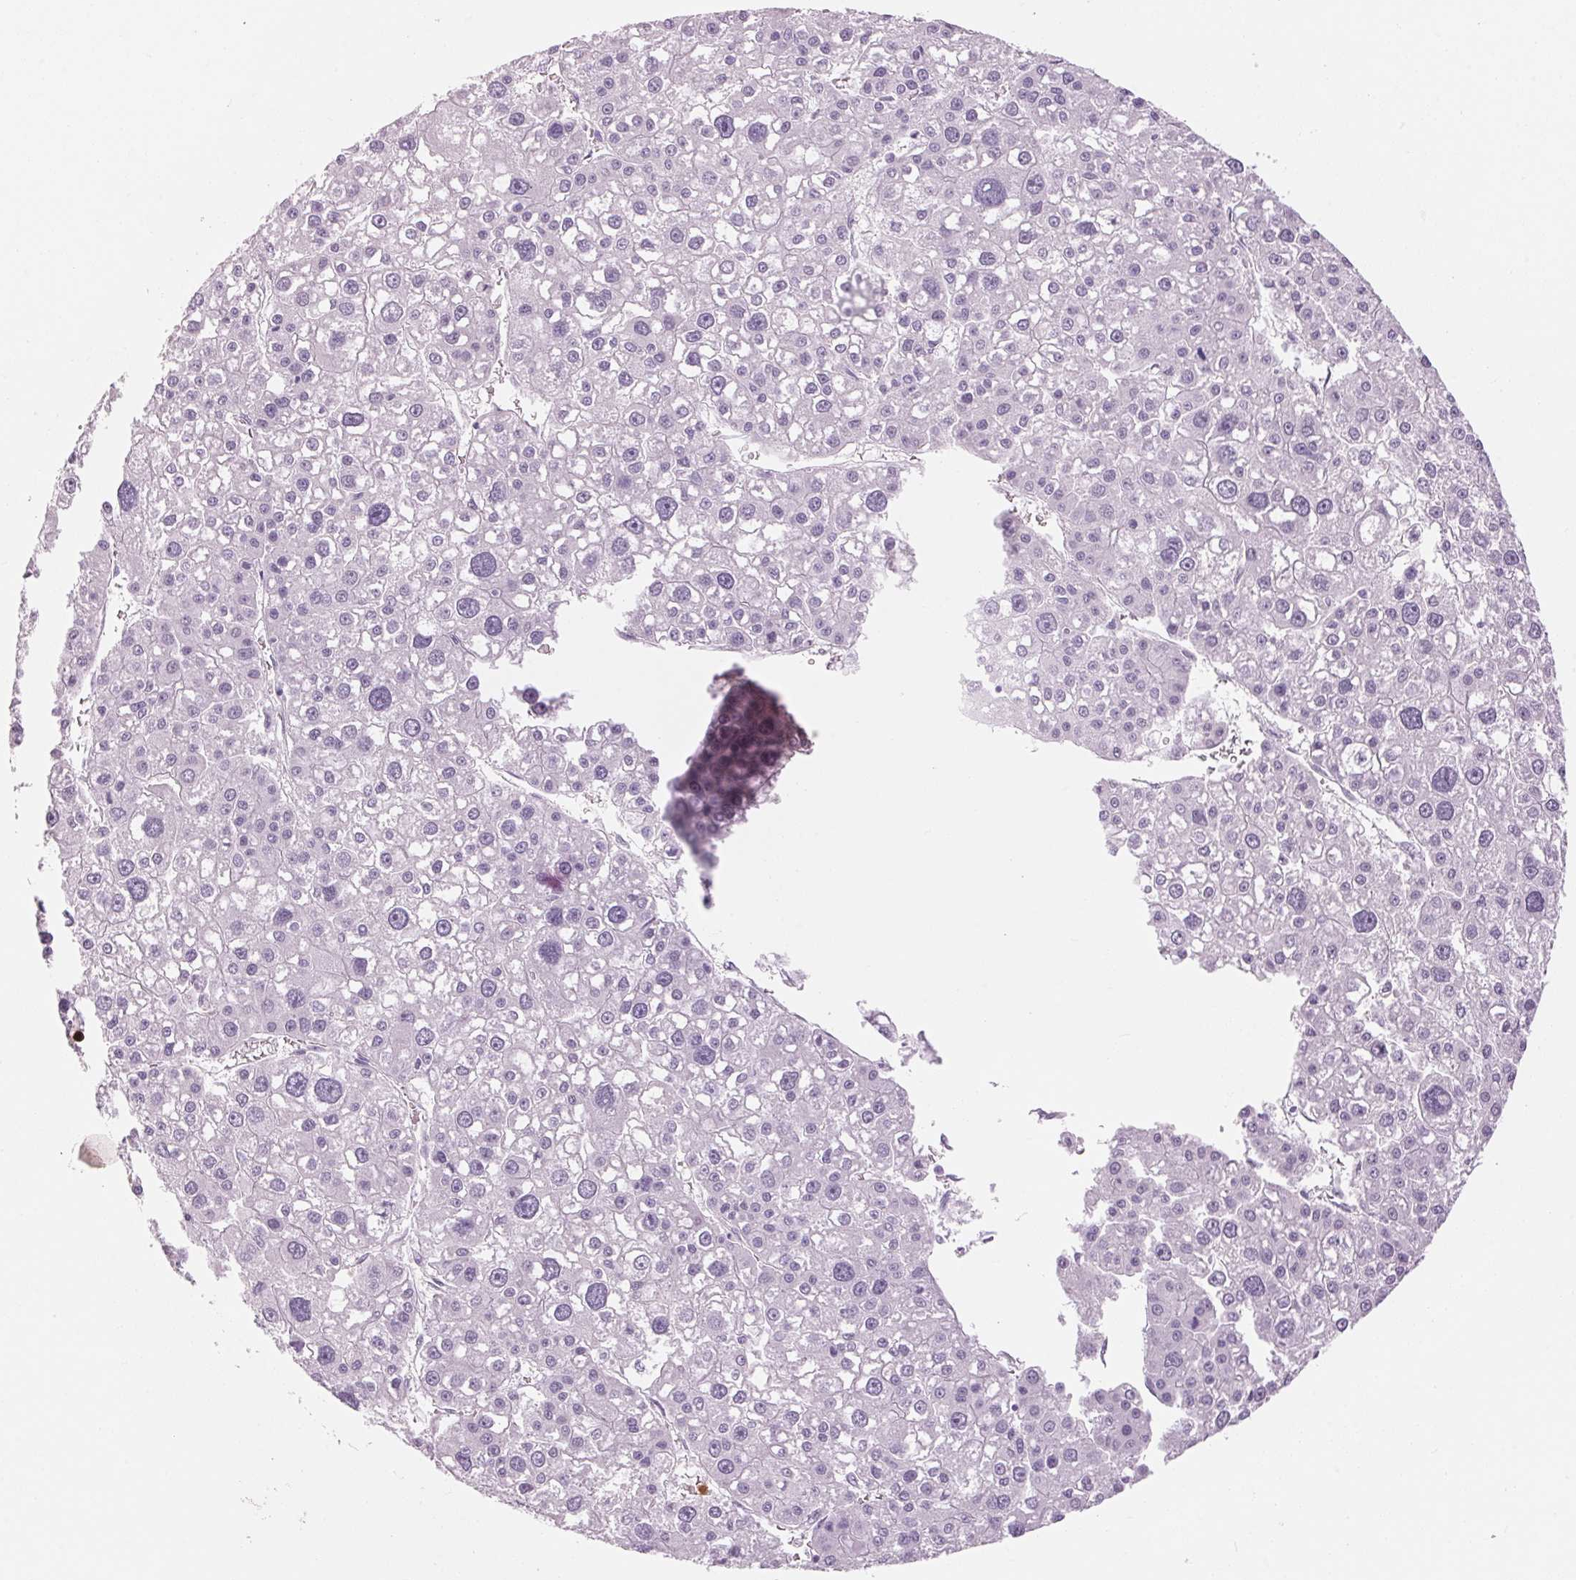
{"staining": {"intensity": "negative", "quantity": "none", "location": "none"}, "tissue": "liver cancer", "cell_type": "Tumor cells", "image_type": "cancer", "snomed": [{"axis": "morphology", "description": "Carcinoma, Hepatocellular, NOS"}, {"axis": "topography", "description": "Liver"}], "caption": "This is a photomicrograph of immunohistochemistry (IHC) staining of liver cancer, which shows no expression in tumor cells.", "gene": "KLK7", "patient": {"sex": "male", "age": 73}}